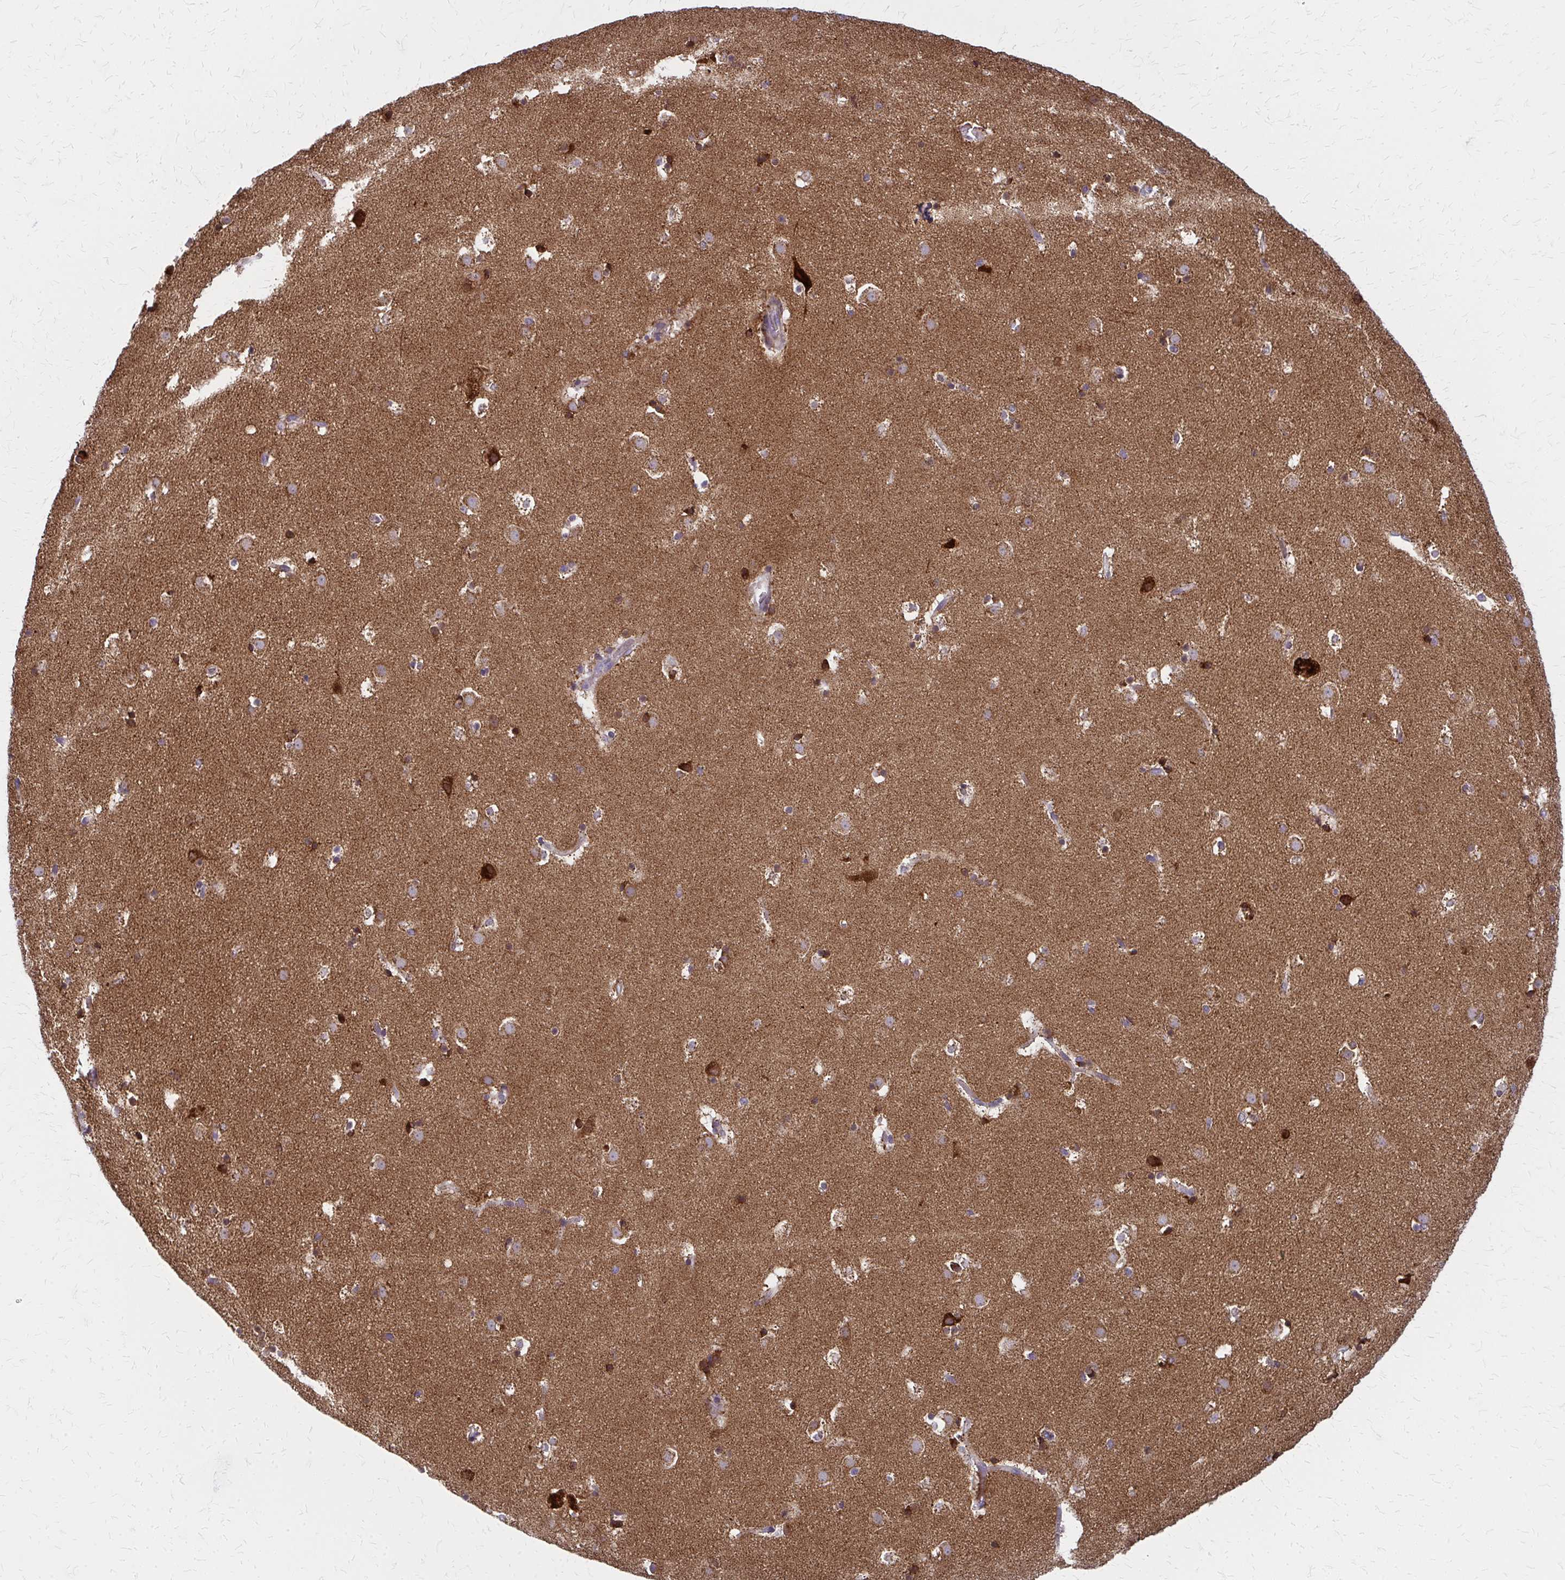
{"staining": {"intensity": "moderate", "quantity": "25%-75%", "location": "cytoplasmic/membranous"}, "tissue": "caudate", "cell_type": "Glial cells", "image_type": "normal", "snomed": [{"axis": "morphology", "description": "Normal tissue, NOS"}, {"axis": "topography", "description": "Lateral ventricle wall"}], "caption": "Protein staining by IHC displays moderate cytoplasmic/membranous expression in about 25%-75% of glial cells in benign caudate. The staining was performed using DAB (3,3'-diaminobenzidine), with brown indicating positive protein expression. Nuclei are stained blue with hematoxylin.", "gene": "MCCC1", "patient": {"sex": "male", "age": 37}}